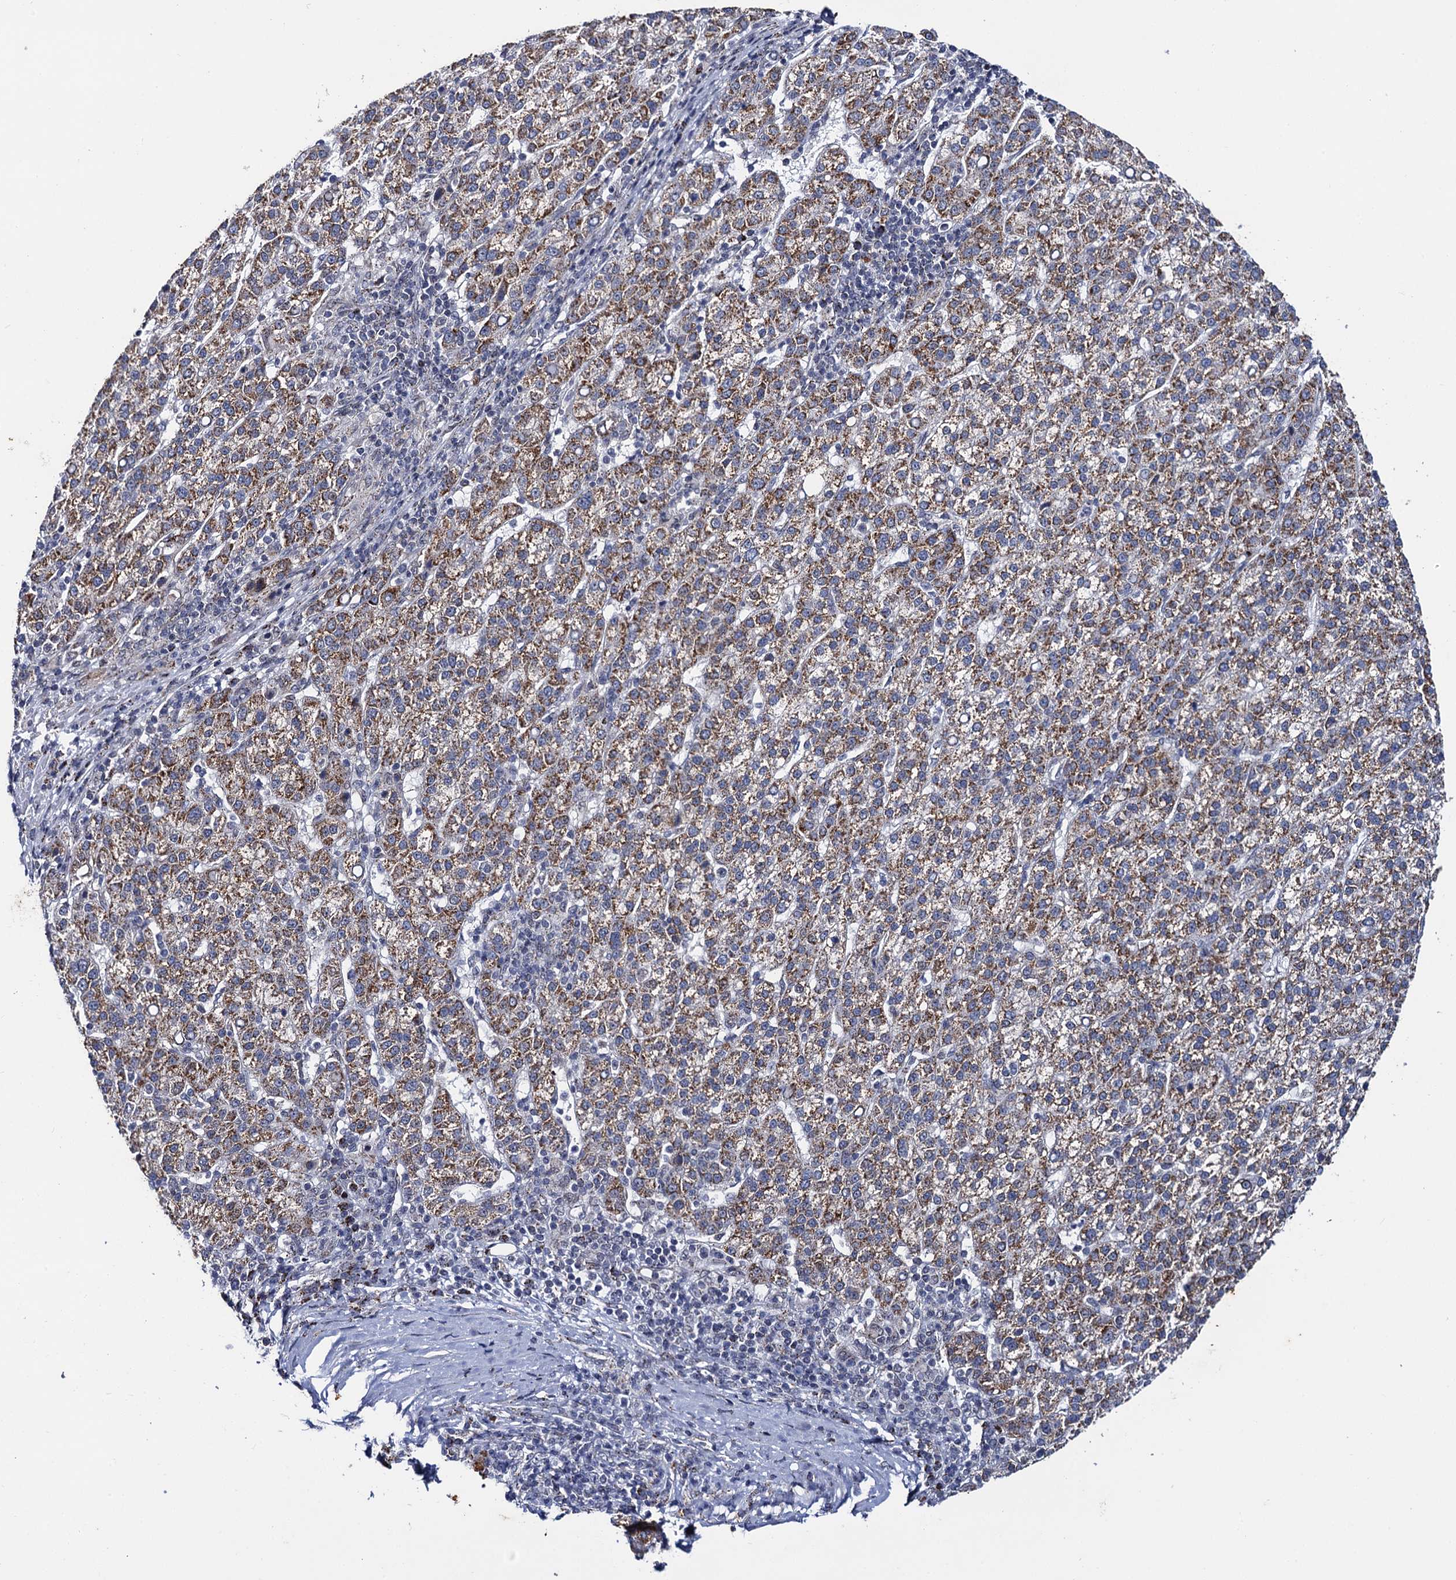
{"staining": {"intensity": "moderate", "quantity": ">75%", "location": "cytoplasmic/membranous"}, "tissue": "liver cancer", "cell_type": "Tumor cells", "image_type": "cancer", "snomed": [{"axis": "morphology", "description": "Carcinoma, Hepatocellular, NOS"}, {"axis": "topography", "description": "Liver"}], "caption": "High-power microscopy captured an immunohistochemistry (IHC) micrograph of hepatocellular carcinoma (liver), revealing moderate cytoplasmic/membranous staining in approximately >75% of tumor cells.", "gene": "THAP2", "patient": {"sex": "female", "age": 58}}